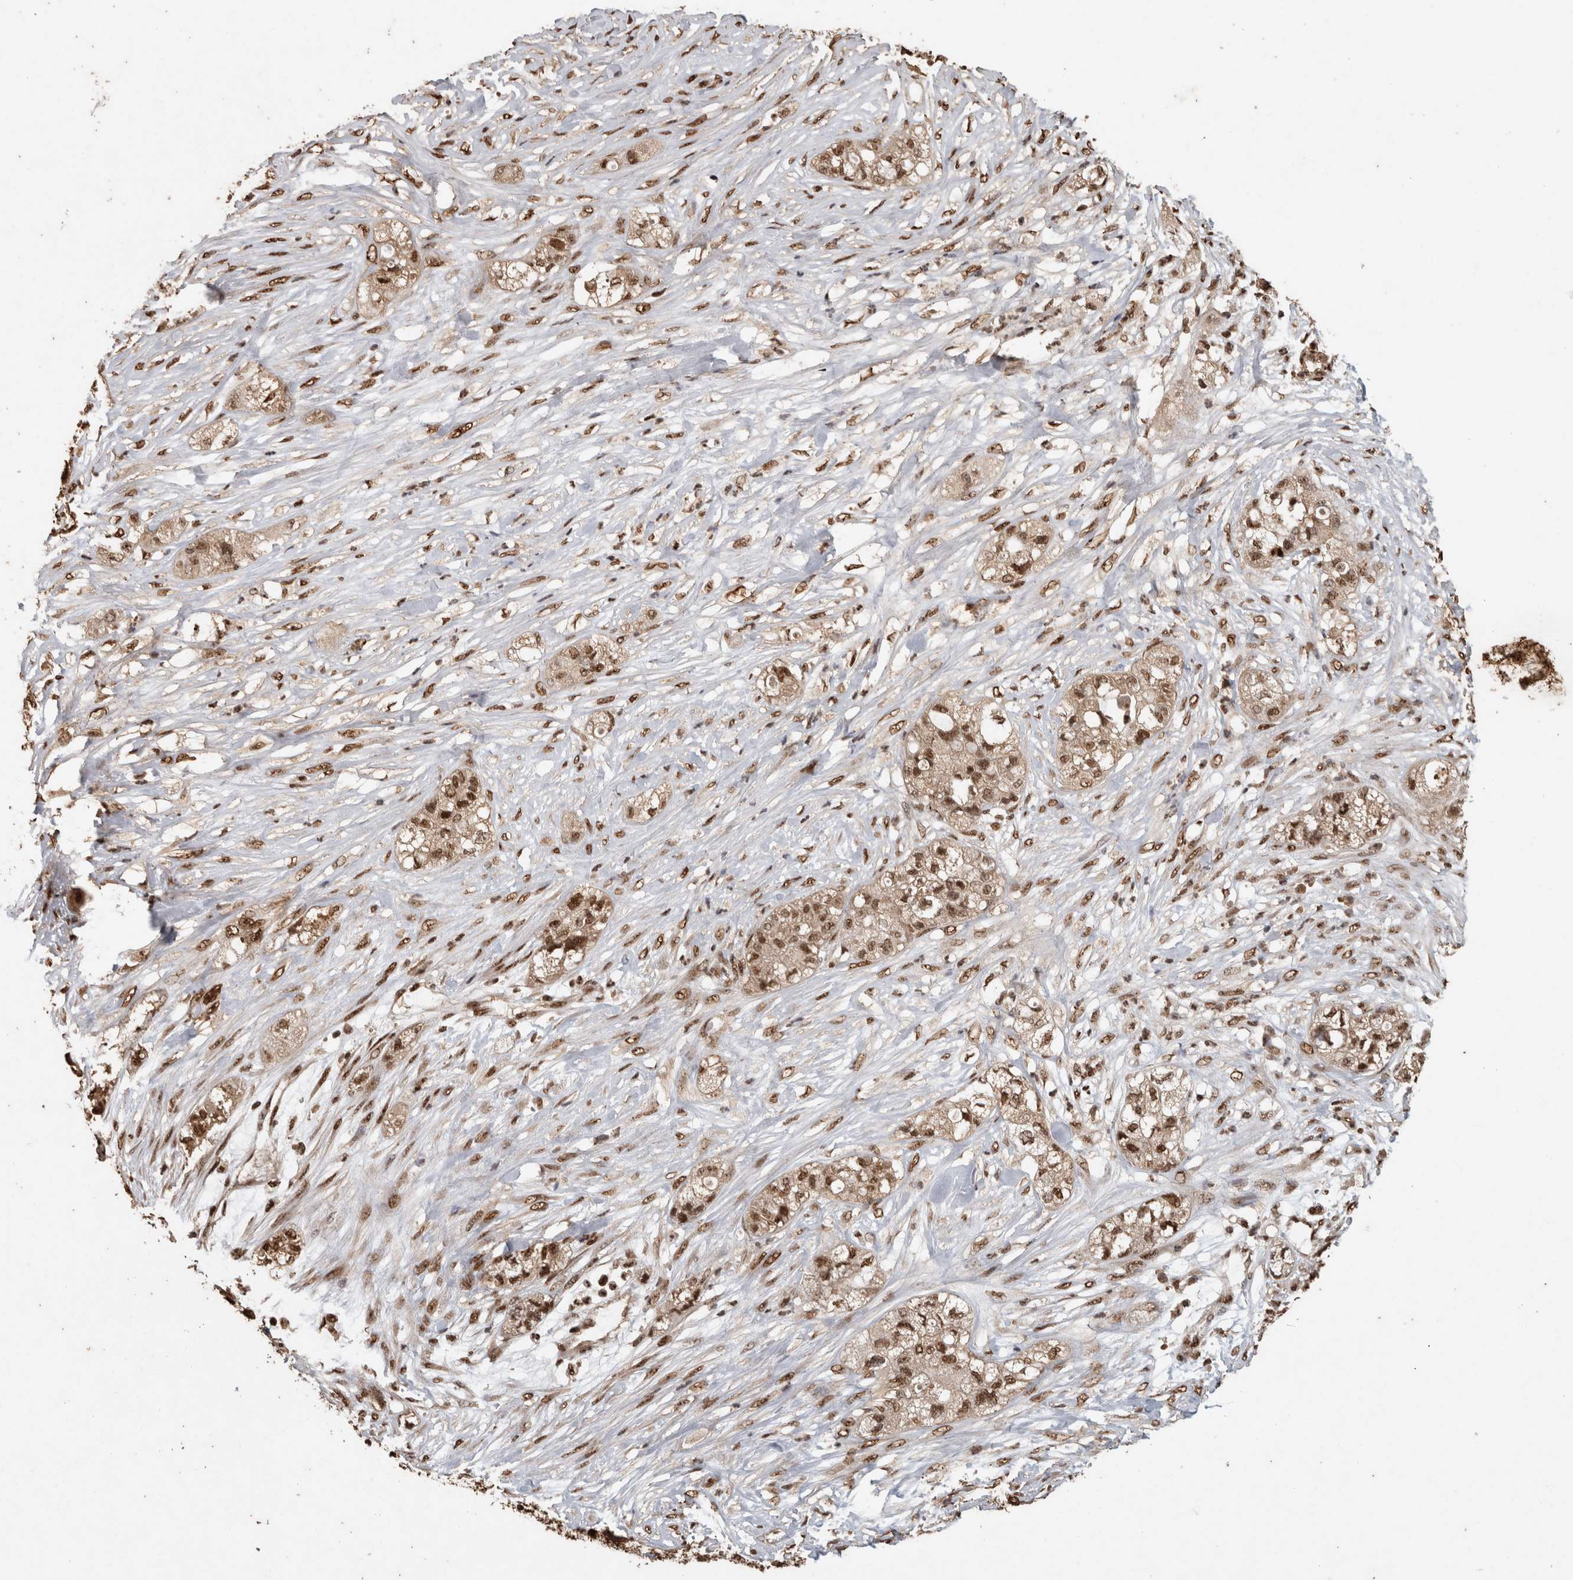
{"staining": {"intensity": "moderate", "quantity": ">75%", "location": "nuclear"}, "tissue": "pancreatic cancer", "cell_type": "Tumor cells", "image_type": "cancer", "snomed": [{"axis": "morphology", "description": "Adenocarcinoma, NOS"}, {"axis": "topography", "description": "Pancreas"}], "caption": "This photomicrograph displays adenocarcinoma (pancreatic) stained with IHC to label a protein in brown. The nuclear of tumor cells show moderate positivity for the protein. Nuclei are counter-stained blue.", "gene": "RAD50", "patient": {"sex": "female", "age": 78}}